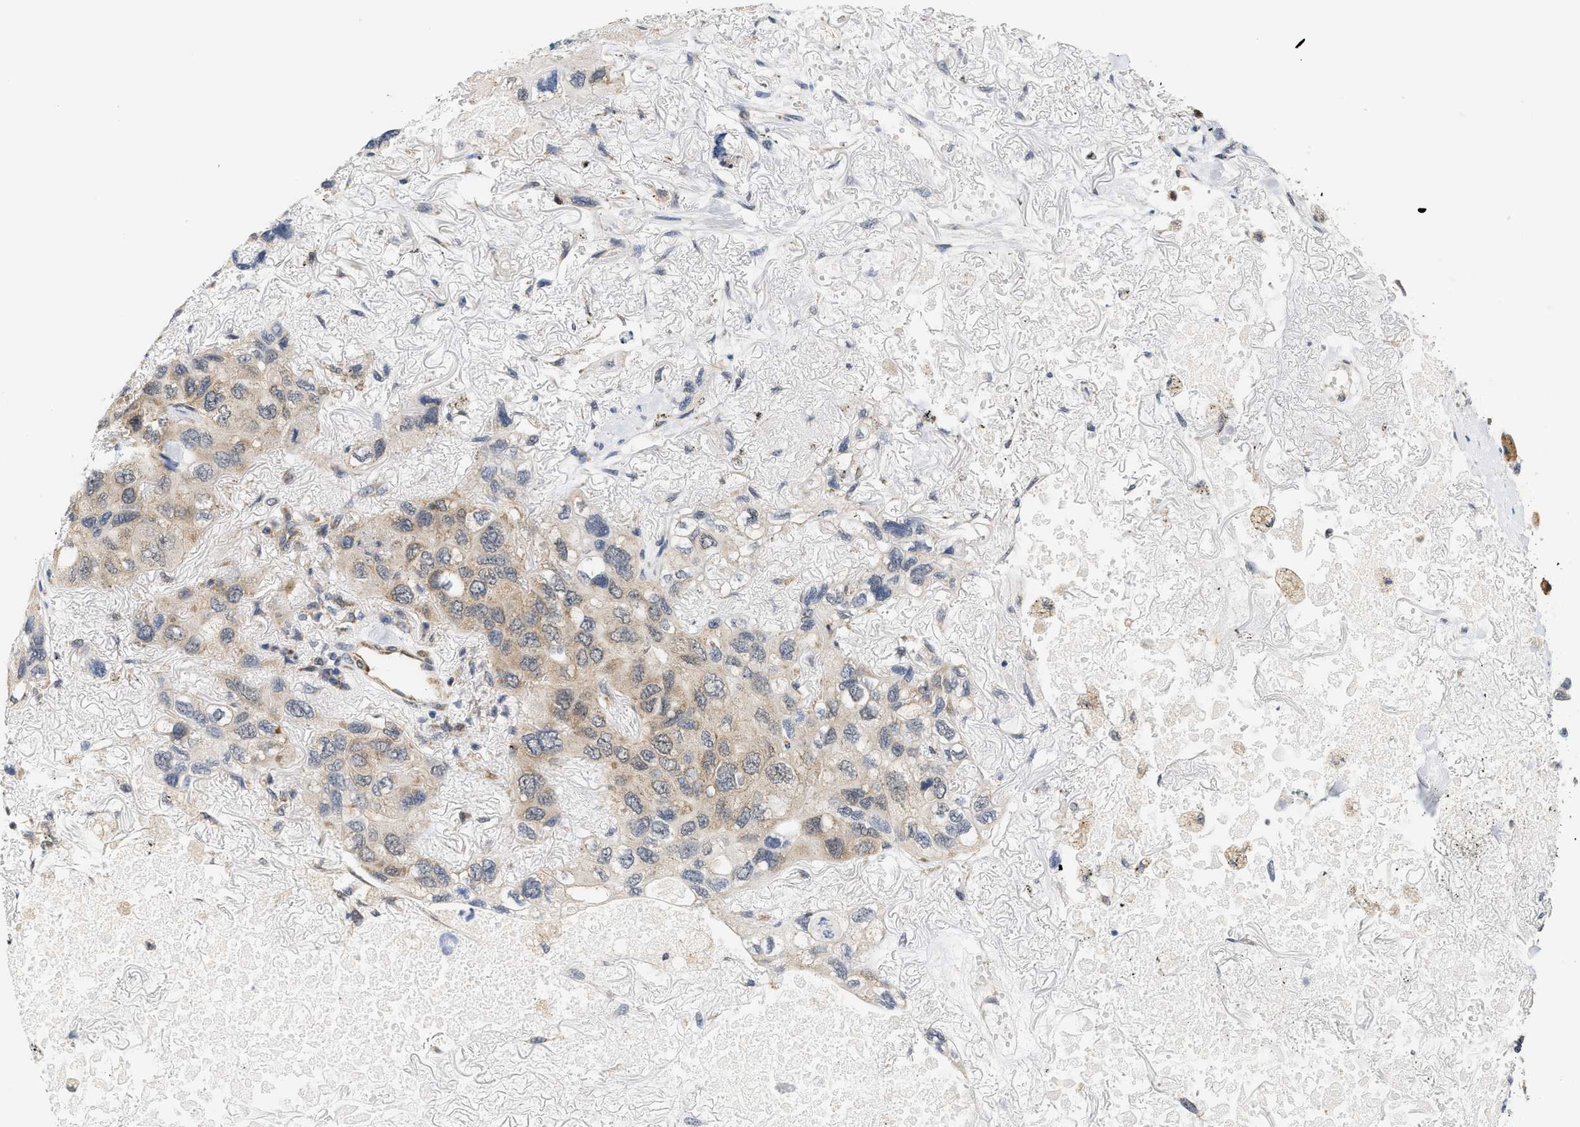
{"staining": {"intensity": "moderate", "quantity": ">75%", "location": "cytoplasmic/membranous"}, "tissue": "lung cancer", "cell_type": "Tumor cells", "image_type": "cancer", "snomed": [{"axis": "morphology", "description": "Squamous cell carcinoma, NOS"}, {"axis": "topography", "description": "Lung"}], "caption": "Lung squamous cell carcinoma was stained to show a protein in brown. There is medium levels of moderate cytoplasmic/membranous expression in approximately >75% of tumor cells.", "gene": "GIGYF1", "patient": {"sex": "female", "age": 73}}